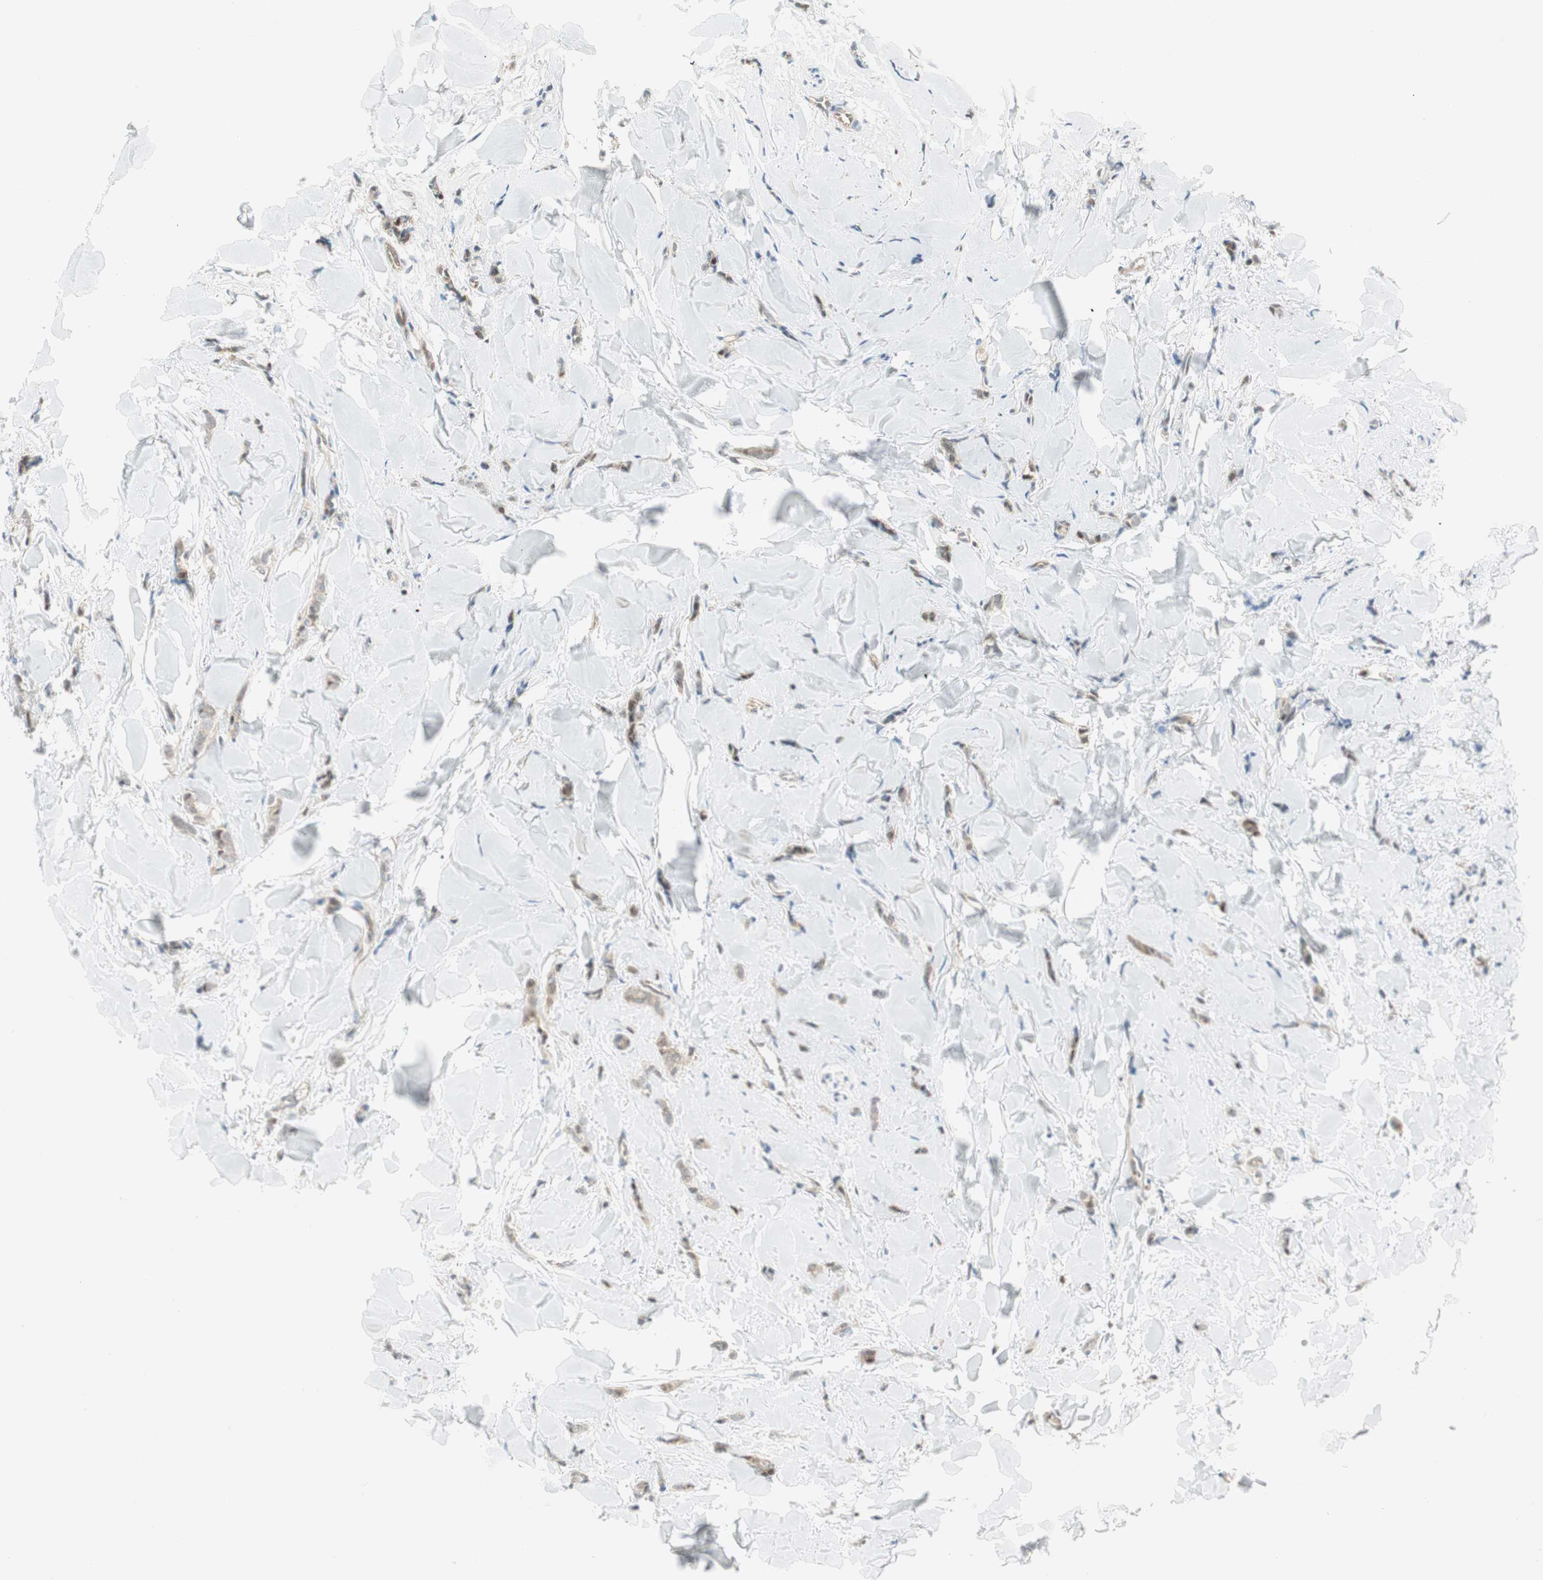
{"staining": {"intensity": "moderate", "quantity": "25%-75%", "location": "cytoplasmic/membranous"}, "tissue": "breast cancer", "cell_type": "Tumor cells", "image_type": "cancer", "snomed": [{"axis": "morphology", "description": "Lobular carcinoma"}, {"axis": "topography", "description": "Skin"}, {"axis": "topography", "description": "Breast"}], "caption": "Immunohistochemical staining of breast lobular carcinoma reveals medium levels of moderate cytoplasmic/membranous positivity in approximately 25%-75% of tumor cells.", "gene": "PPP1CA", "patient": {"sex": "female", "age": 46}}